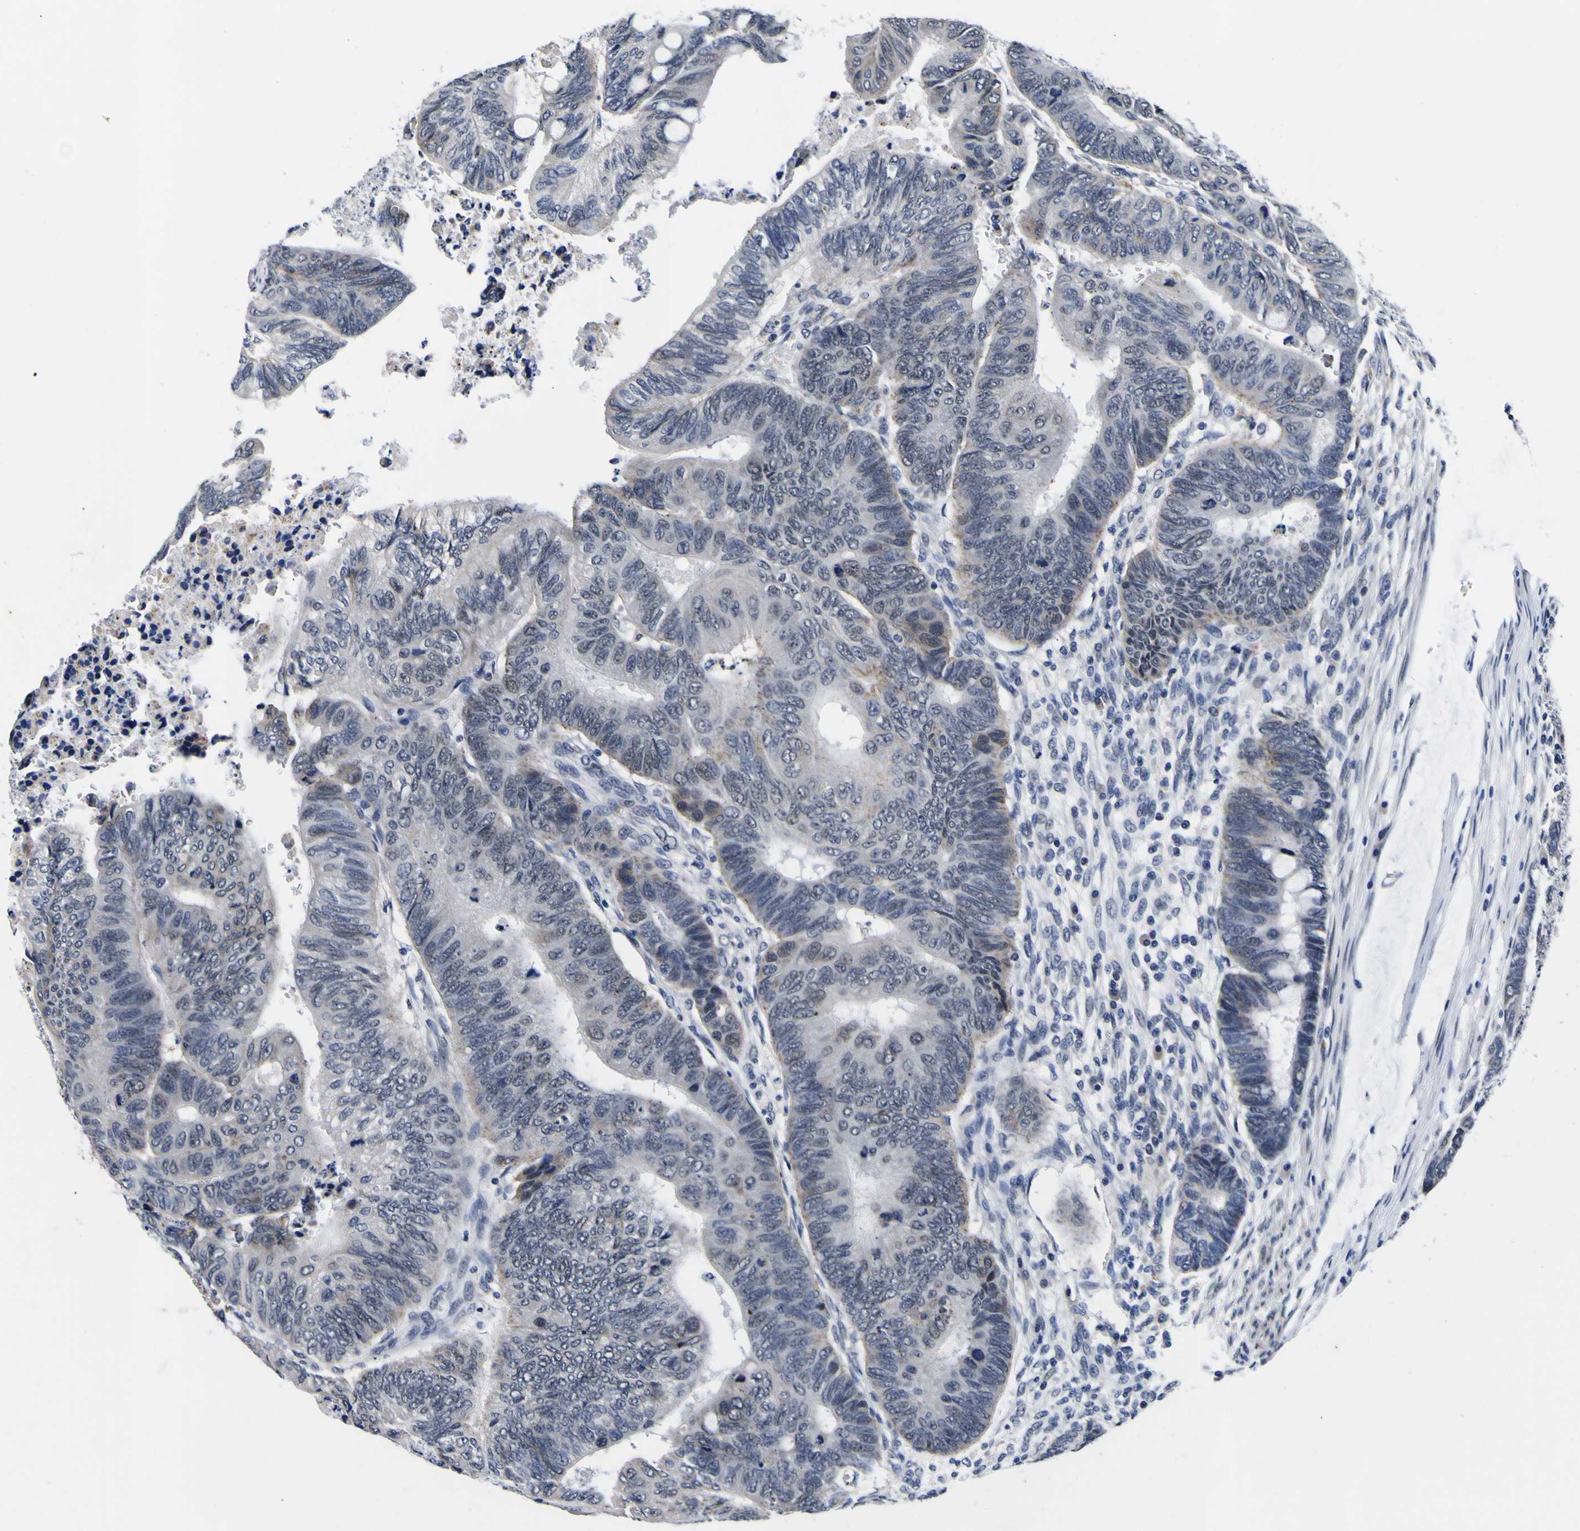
{"staining": {"intensity": "negative", "quantity": "none", "location": "none"}, "tissue": "colorectal cancer", "cell_type": "Tumor cells", "image_type": "cancer", "snomed": [{"axis": "morphology", "description": "Normal tissue, NOS"}, {"axis": "morphology", "description": "Adenocarcinoma, NOS"}, {"axis": "topography", "description": "Rectum"}, {"axis": "topography", "description": "Peripheral nerve tissue"}], "caption": "Immunohistochemistry image of colorectal cancer stained for a protein (brown), which demonstrates no staining in tumor cells.", "gene": "IGFLR1", "patient": {"sex": "male", "age": 92}}